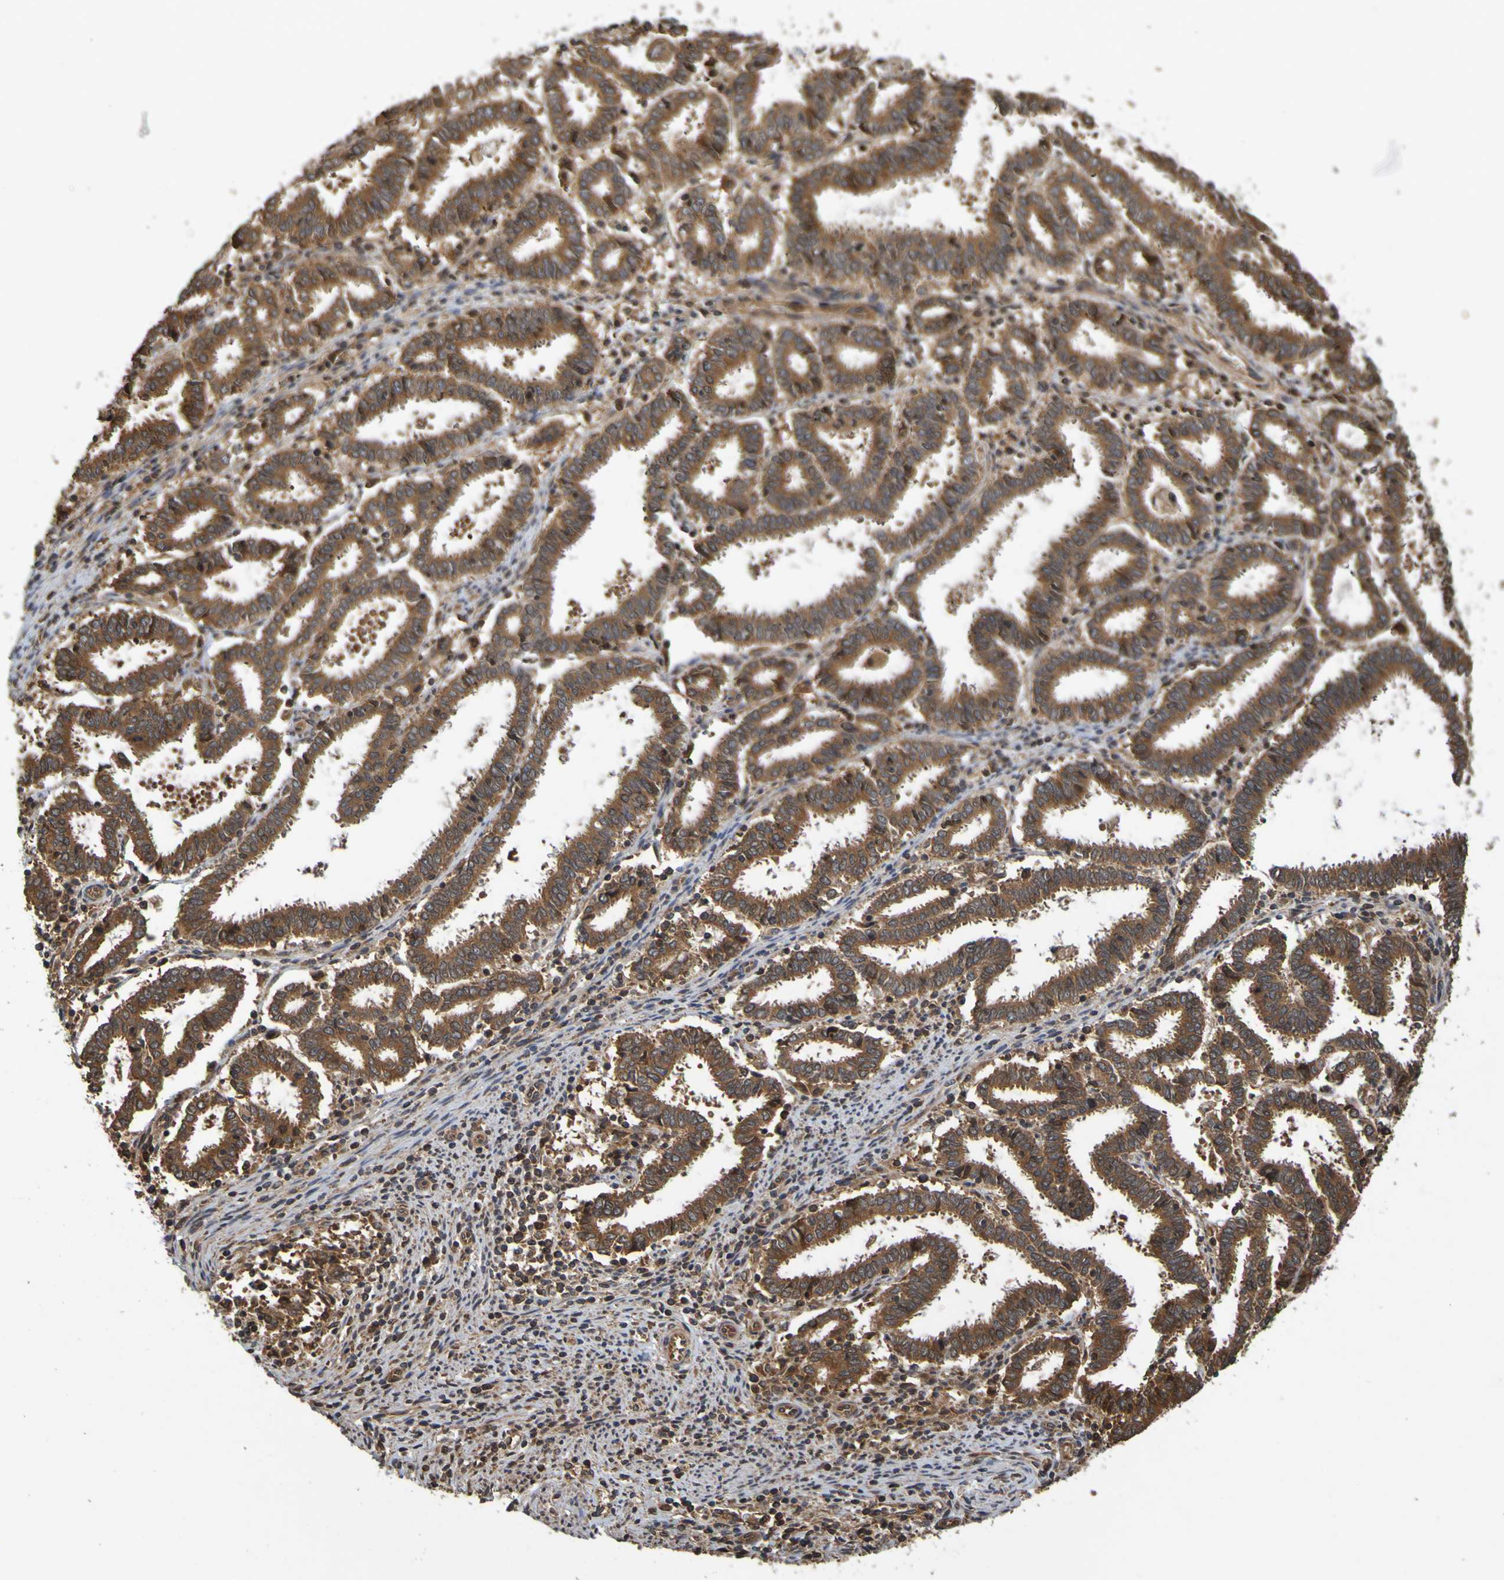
{"staining": {"intensity": "strong", "quantity": ">75%", "location": "cytoplasmic/membranous"}, "tissue": "endometrial cancer", "cell_type": "Tumor cells", "image_type": "cancer", "snomed": [{"axis": "morphology", "description": "Adenocarcinoma, NOS"}, {"axis": "topography", "description": "Uterus"}], "caption": "Human endometrial cancer stained for a protein (brown) exhibits strong cytoplasmic/membranous positive expression in about >75% of tumor cells.", "gene": "OCRL", "patient": {"sex": "female", "age": 83}}